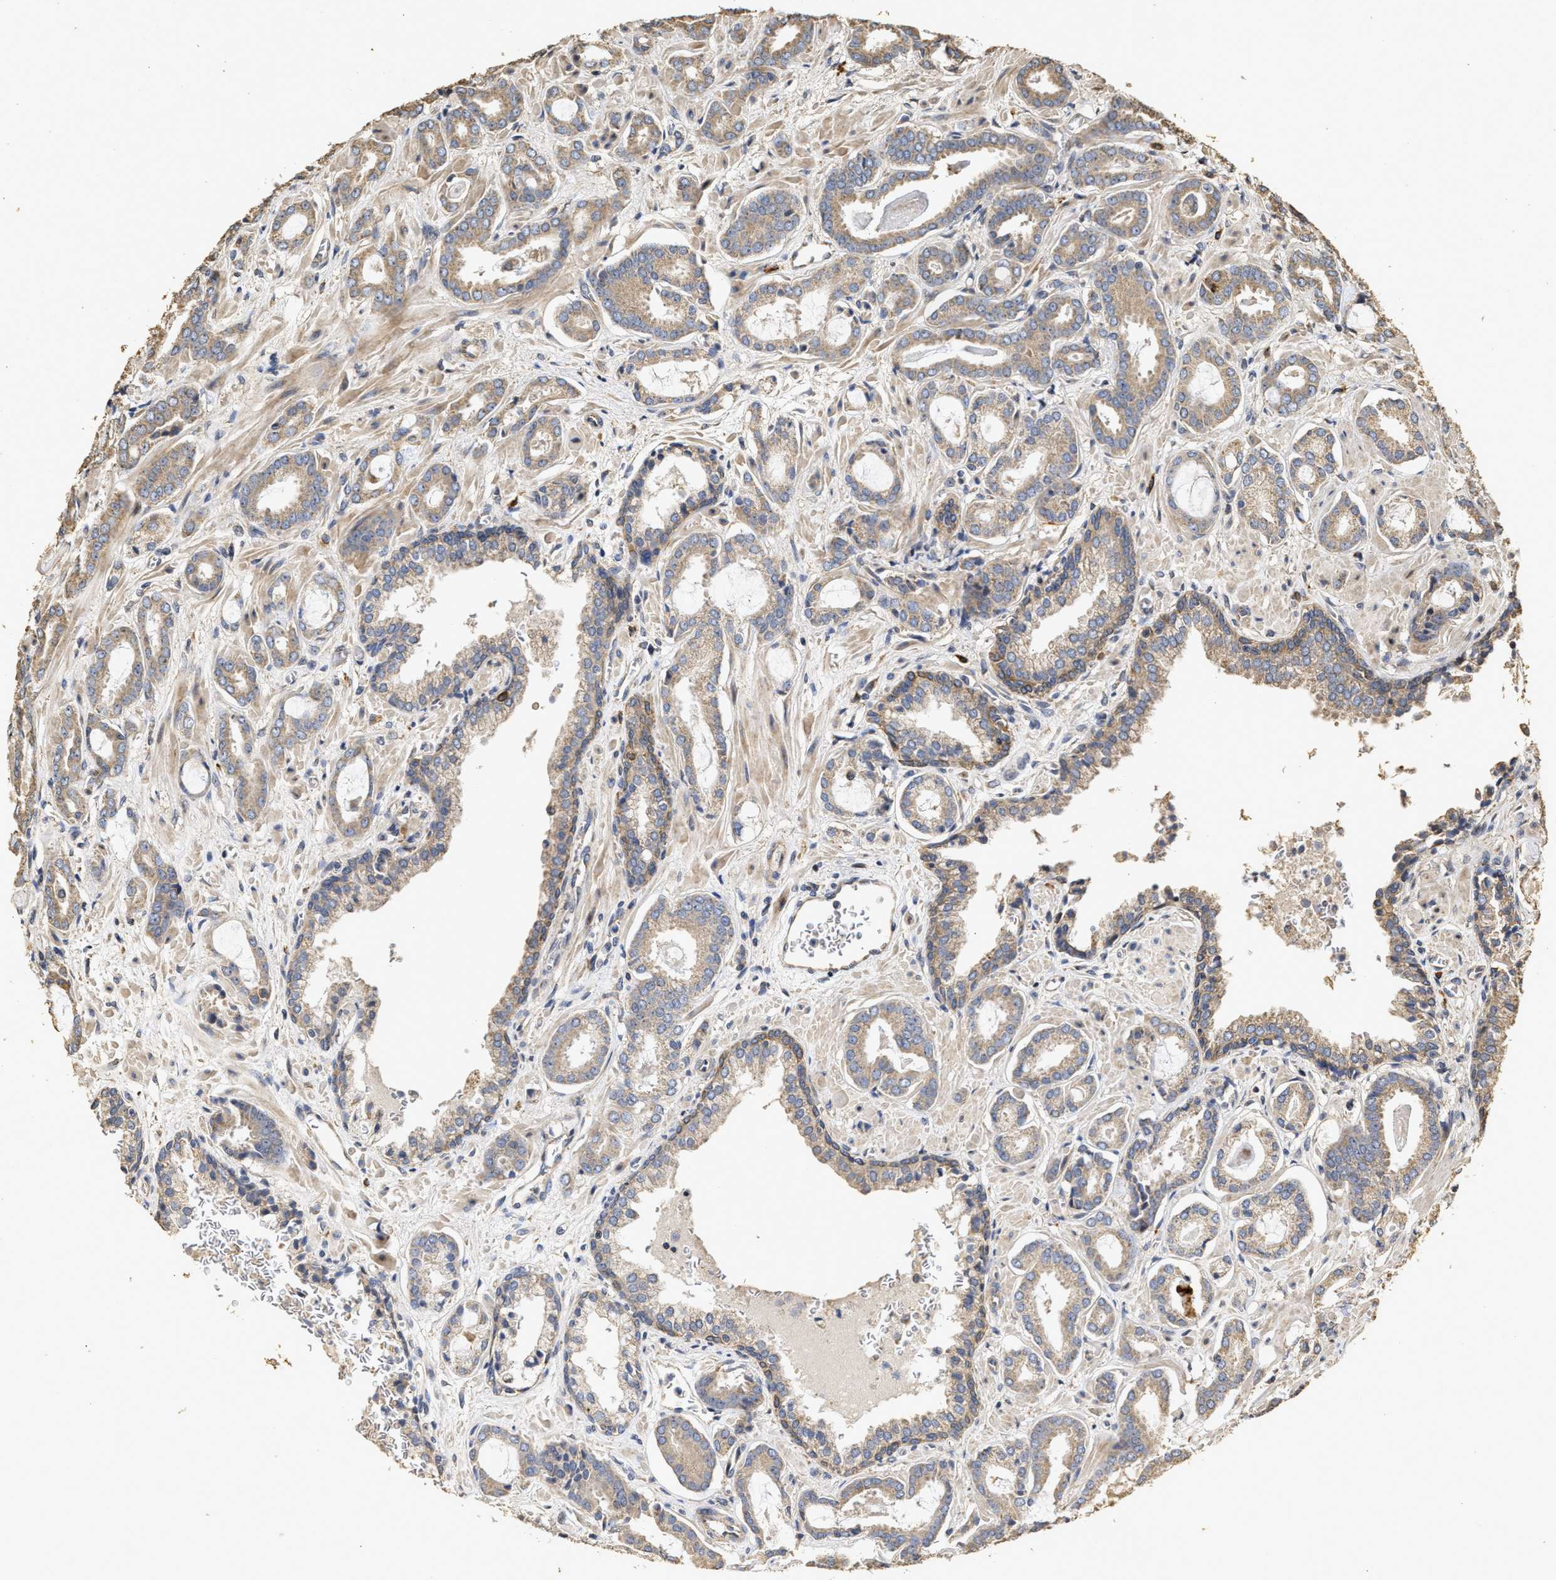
{"staining": {"intensity": "weak", "quantity": ">75%", "location": "cytoplasmic/membranous"}, "tissue": "prostate cancer", "cell_type": "Tumor cells", "image_type": "cancer", "snomed": [{"axis": "morphology", "description": "Adenocarcinoma, Low grade"}, {"axis": "topography", "description": "Prostate"}], "caption": "Weak cytoplasmic/membranous positivity is identified in approximately >75% of tumor cells in prostate adenocarcinoma (low-grade). (DAB IHC, brown staining for protein, blue staining for nuclei).", "gene": "NAV1", "patient": {"sex": "male", "age": 53}}